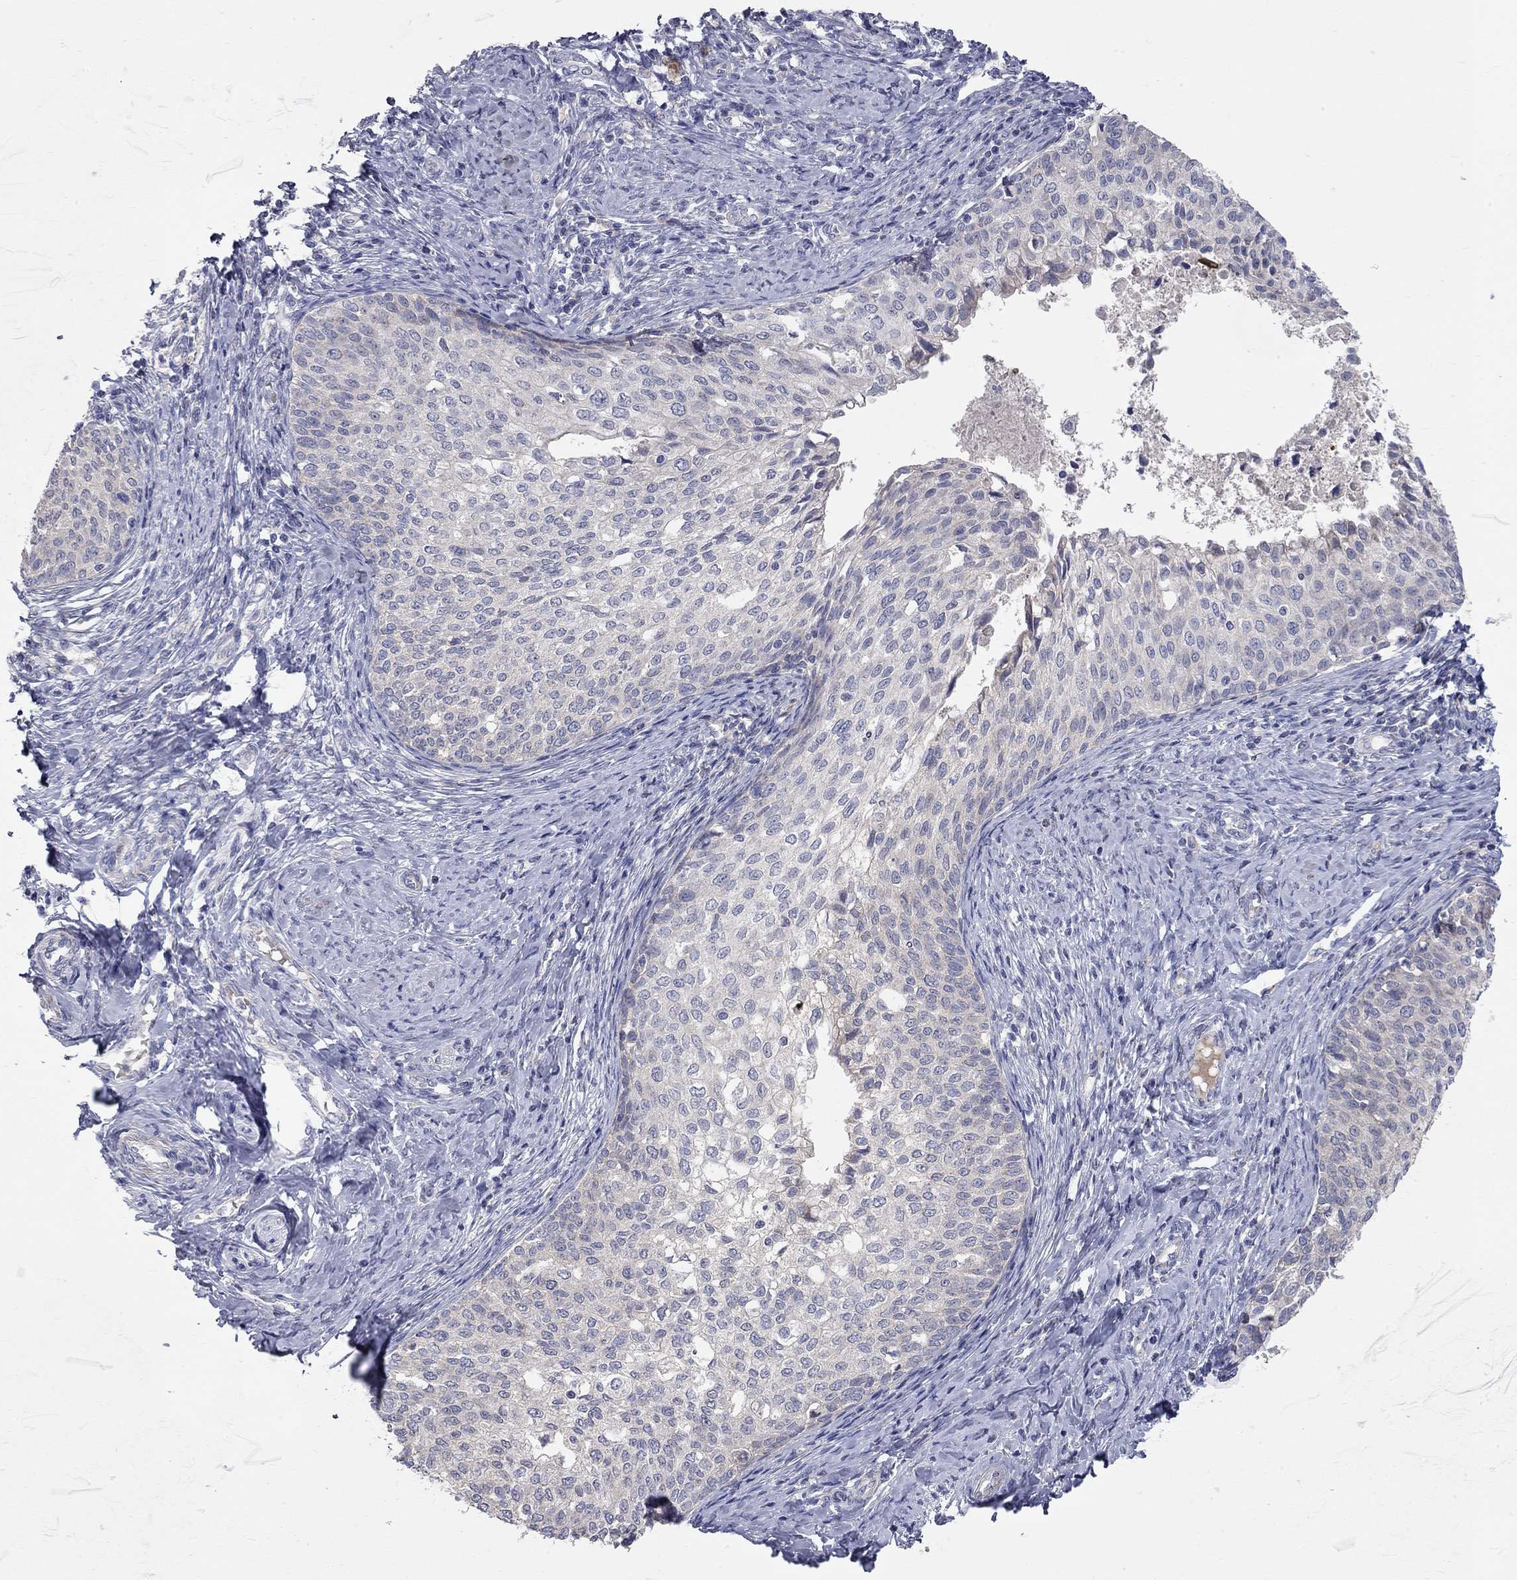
{"staining": {"intensity": "negative", "quantity": "none", "location": "none"}, "tissue": "cervical cancer", "cell_type": "Tumor cells", "image_type": "cancer", "snomed": [{"axis": "morphology", "description": "Squamous cell carcinoma, NOS"}, {"axis": "topography", "description": "Cervix"}], "caption": "This is an immunohistochemistry image of human squamous cell carcinoma (cervical). There is no expression in tumor cells.", "gene": "KANSL1L", "patient": {"sex": "female", "age": 51}}